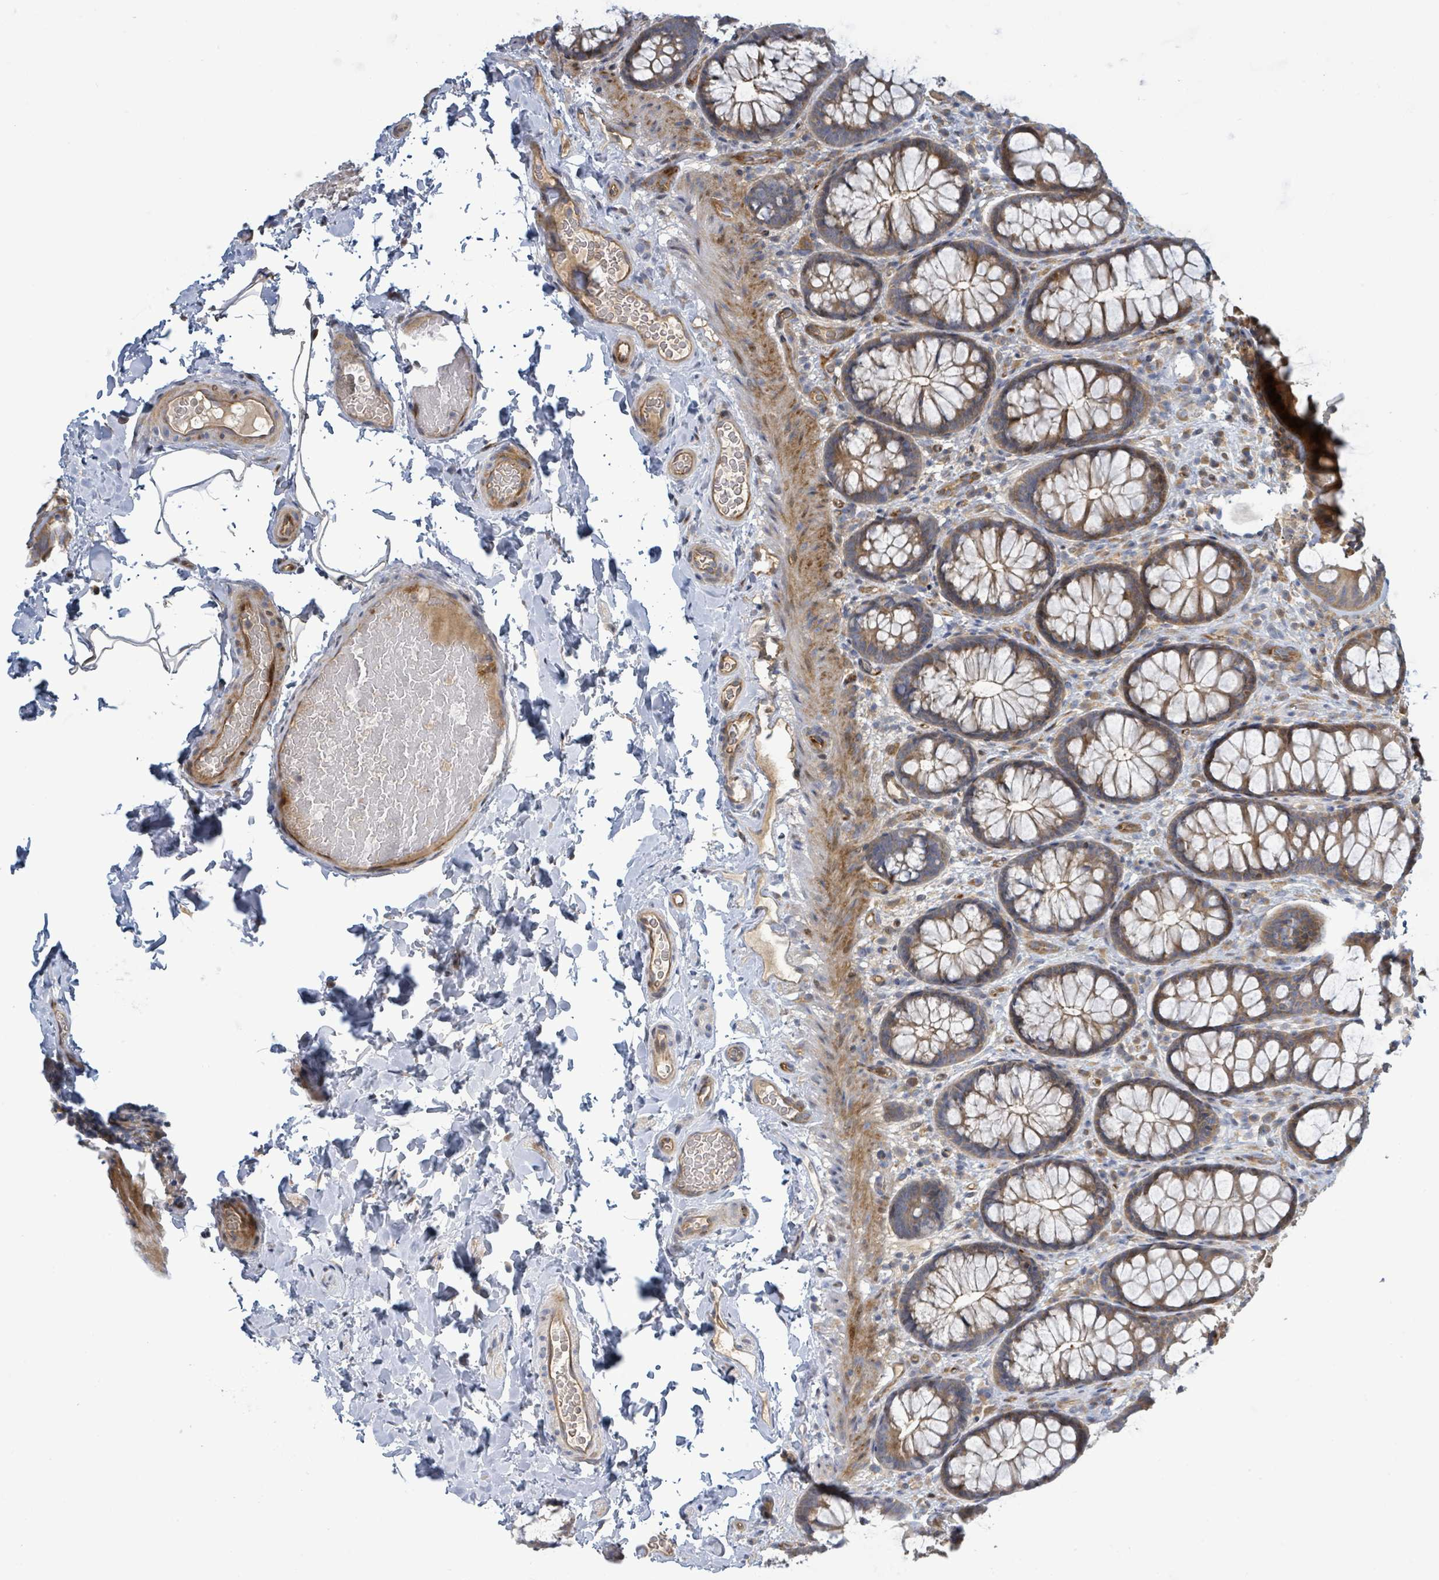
{"staining": {"intensity": "moderate", "quantity": ">75%", "location": "cytoplasmic/membranous"}, "tissue": "colon", "cell_type": "Endothelial cells", "image_type": "normal", "snomed": [{"axis": "morphology", "description": "Normal tissue, NOS"}, {"axis": "topography", "description": "Colon"}], "caption": "DAB immunohistochemical staining of benign colon exhibits moderate cytoplasmic/membranous protein staining in approximately >75% of endothelial cells.", "gene": "CFAP210", "patient": {"sex": "male", "age": 46}}